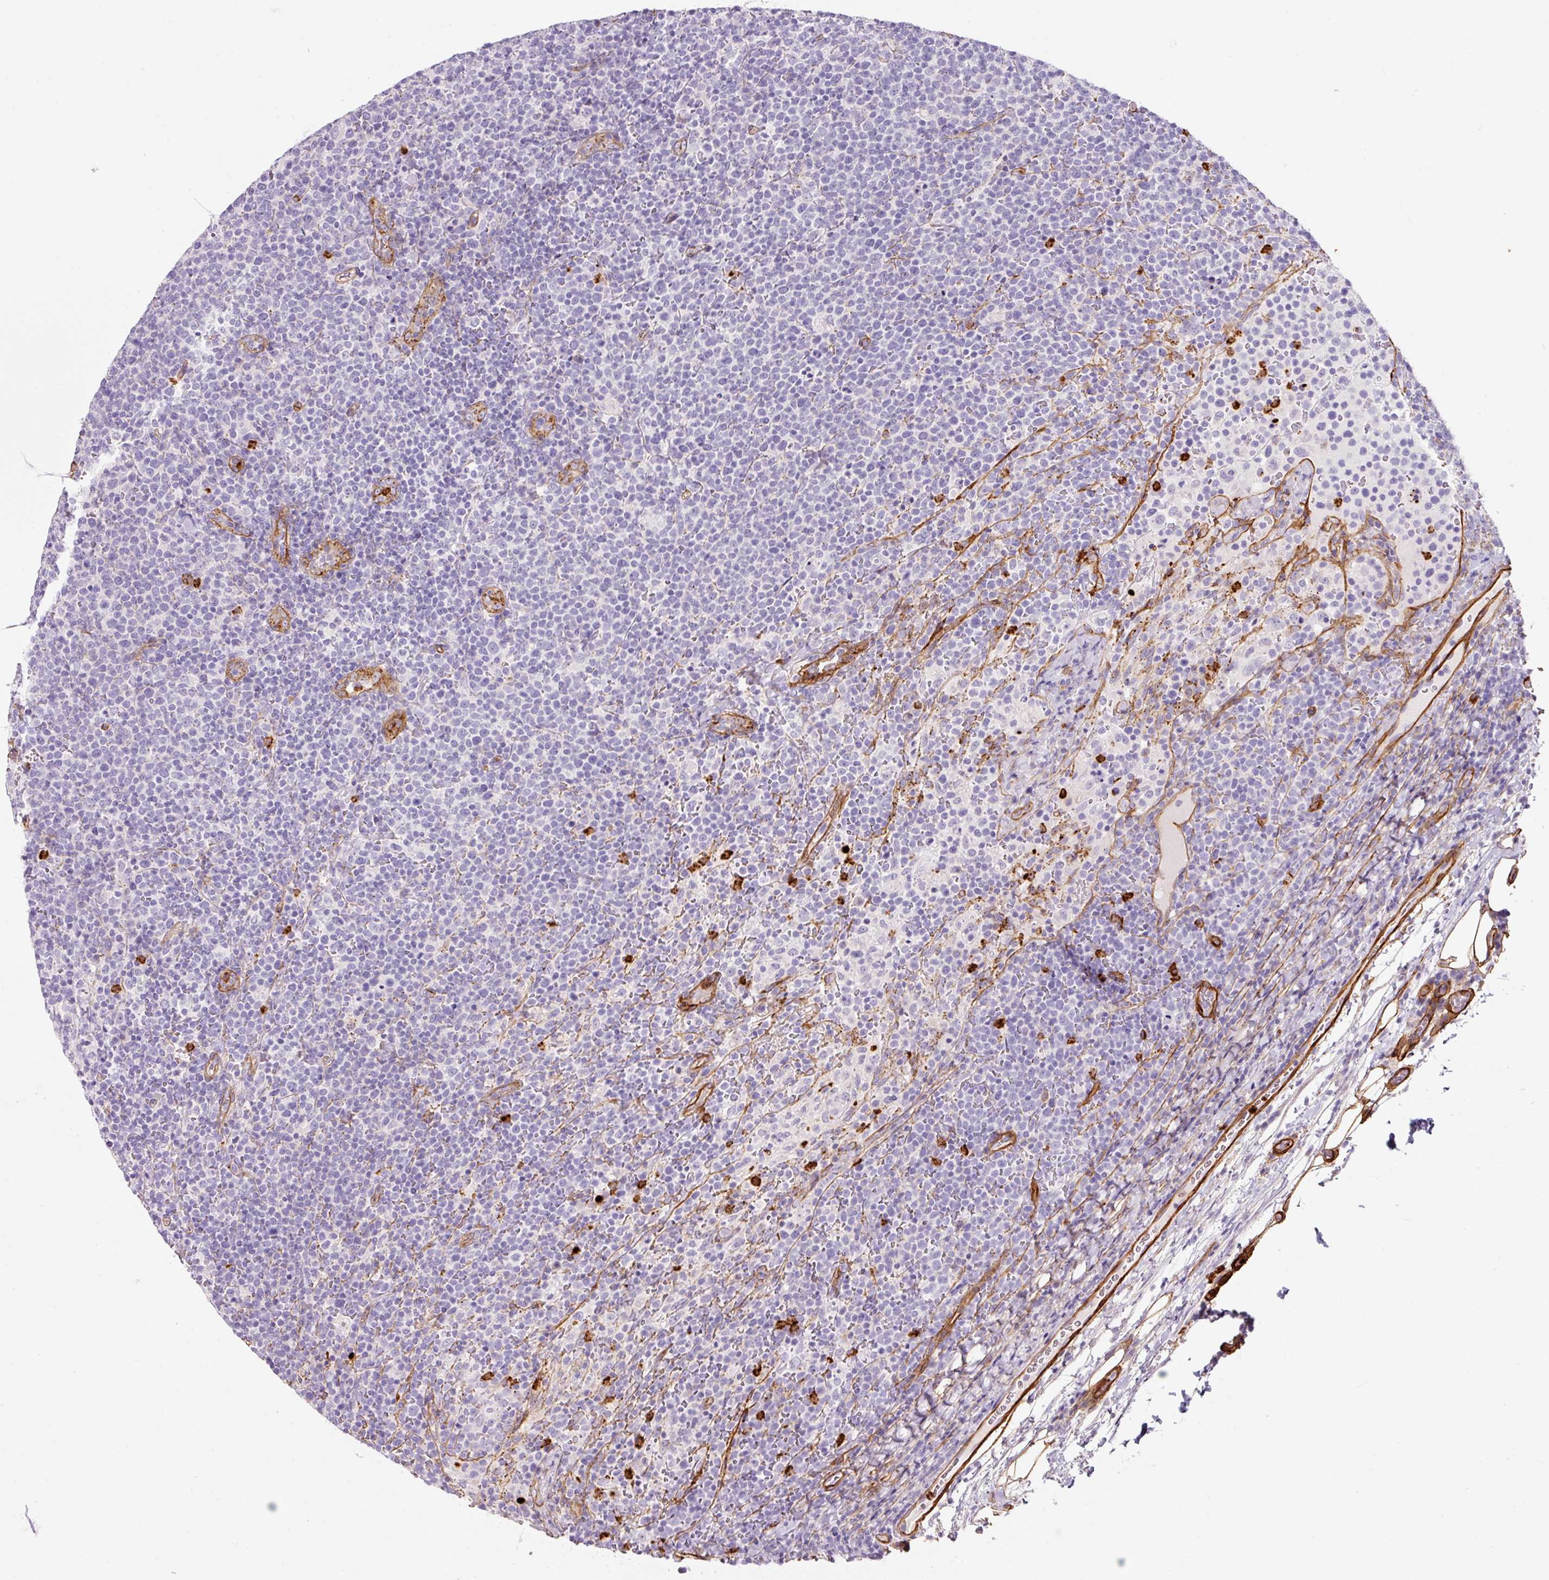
{"staining": {"intensity": "negative", "quantity": "none", "location": "none"}, "tissue": "lymphoma", "cell_type": "Tumor cells", "image_type": "cancer", "snomed": [{"axis": "morphology", "description": "Malignant lymphoma, non-Hodgkin's type, High grade"}, {"axis": "topography", "description": "Lymph node"}], "caption": "Photomicrograph shows no protein expression in tumor cells of high-grade malignant lymphoma, non-Hodgkin's type tissue. (Brightfield microscopy of DAB (3,3'-diaminobenzidine) immunohistochemistry (IHC) at high magnification).", "gene": "LOXL4", "patient": {"sex": "male", "age": 61}}